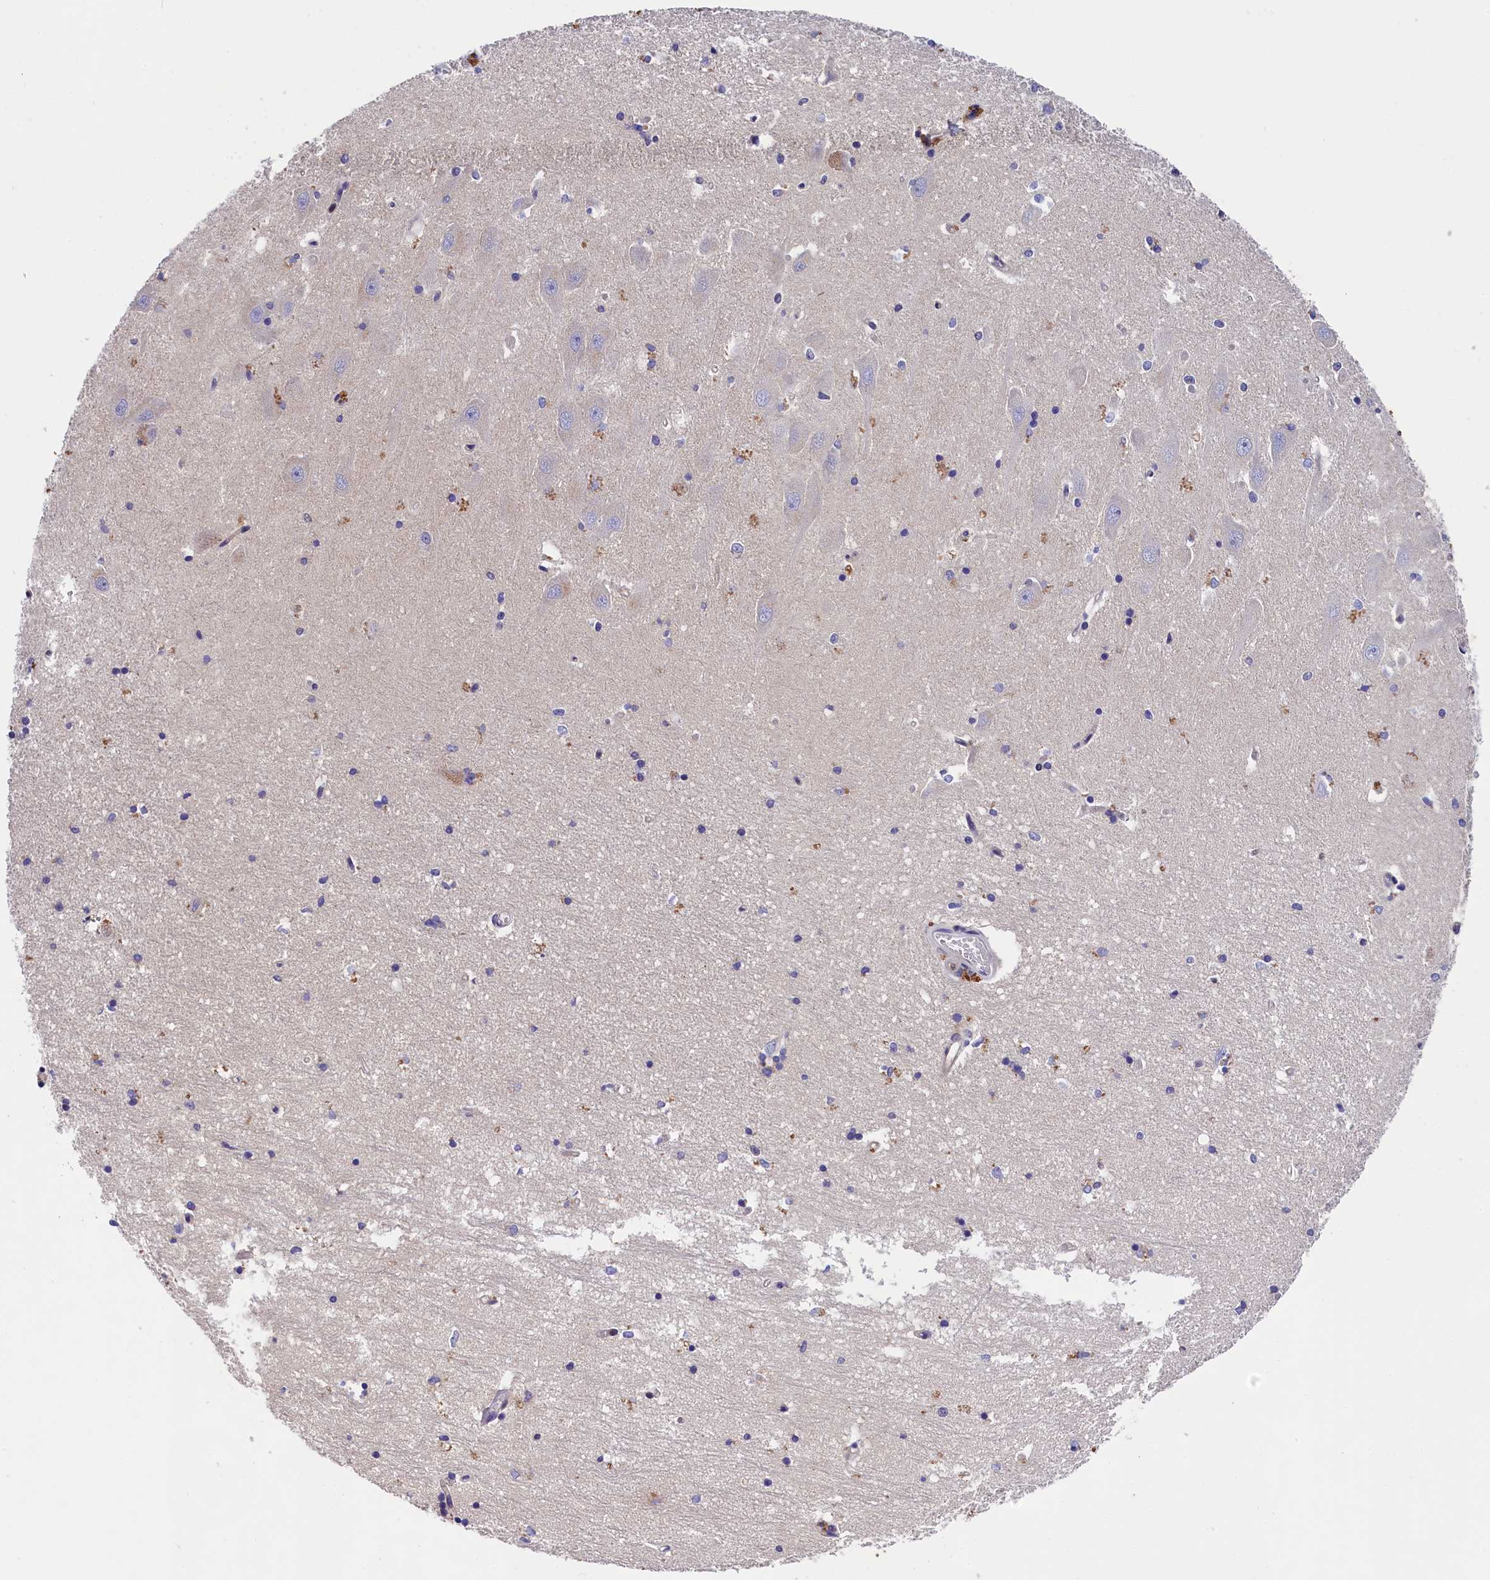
{"staining": {"intensity": "negative", "quantity": "none", "location": "none"}, "tissue": "hippocampus", "cell_type": "Glial cells", "image_type": "normal", "snomed": [{"axis": "morphology", "description": "Normal tissue, NOS"}, {"axis": "topography", "description": "Hippocampus"}], "caption": "Immunohistochemistry (IHC) micrograph of unremarkable hippocampus stained for a protein (brown), which displays no staining in glial cells.", "gene": "SP4", "patient": {"sex": "male", "age": 45}}